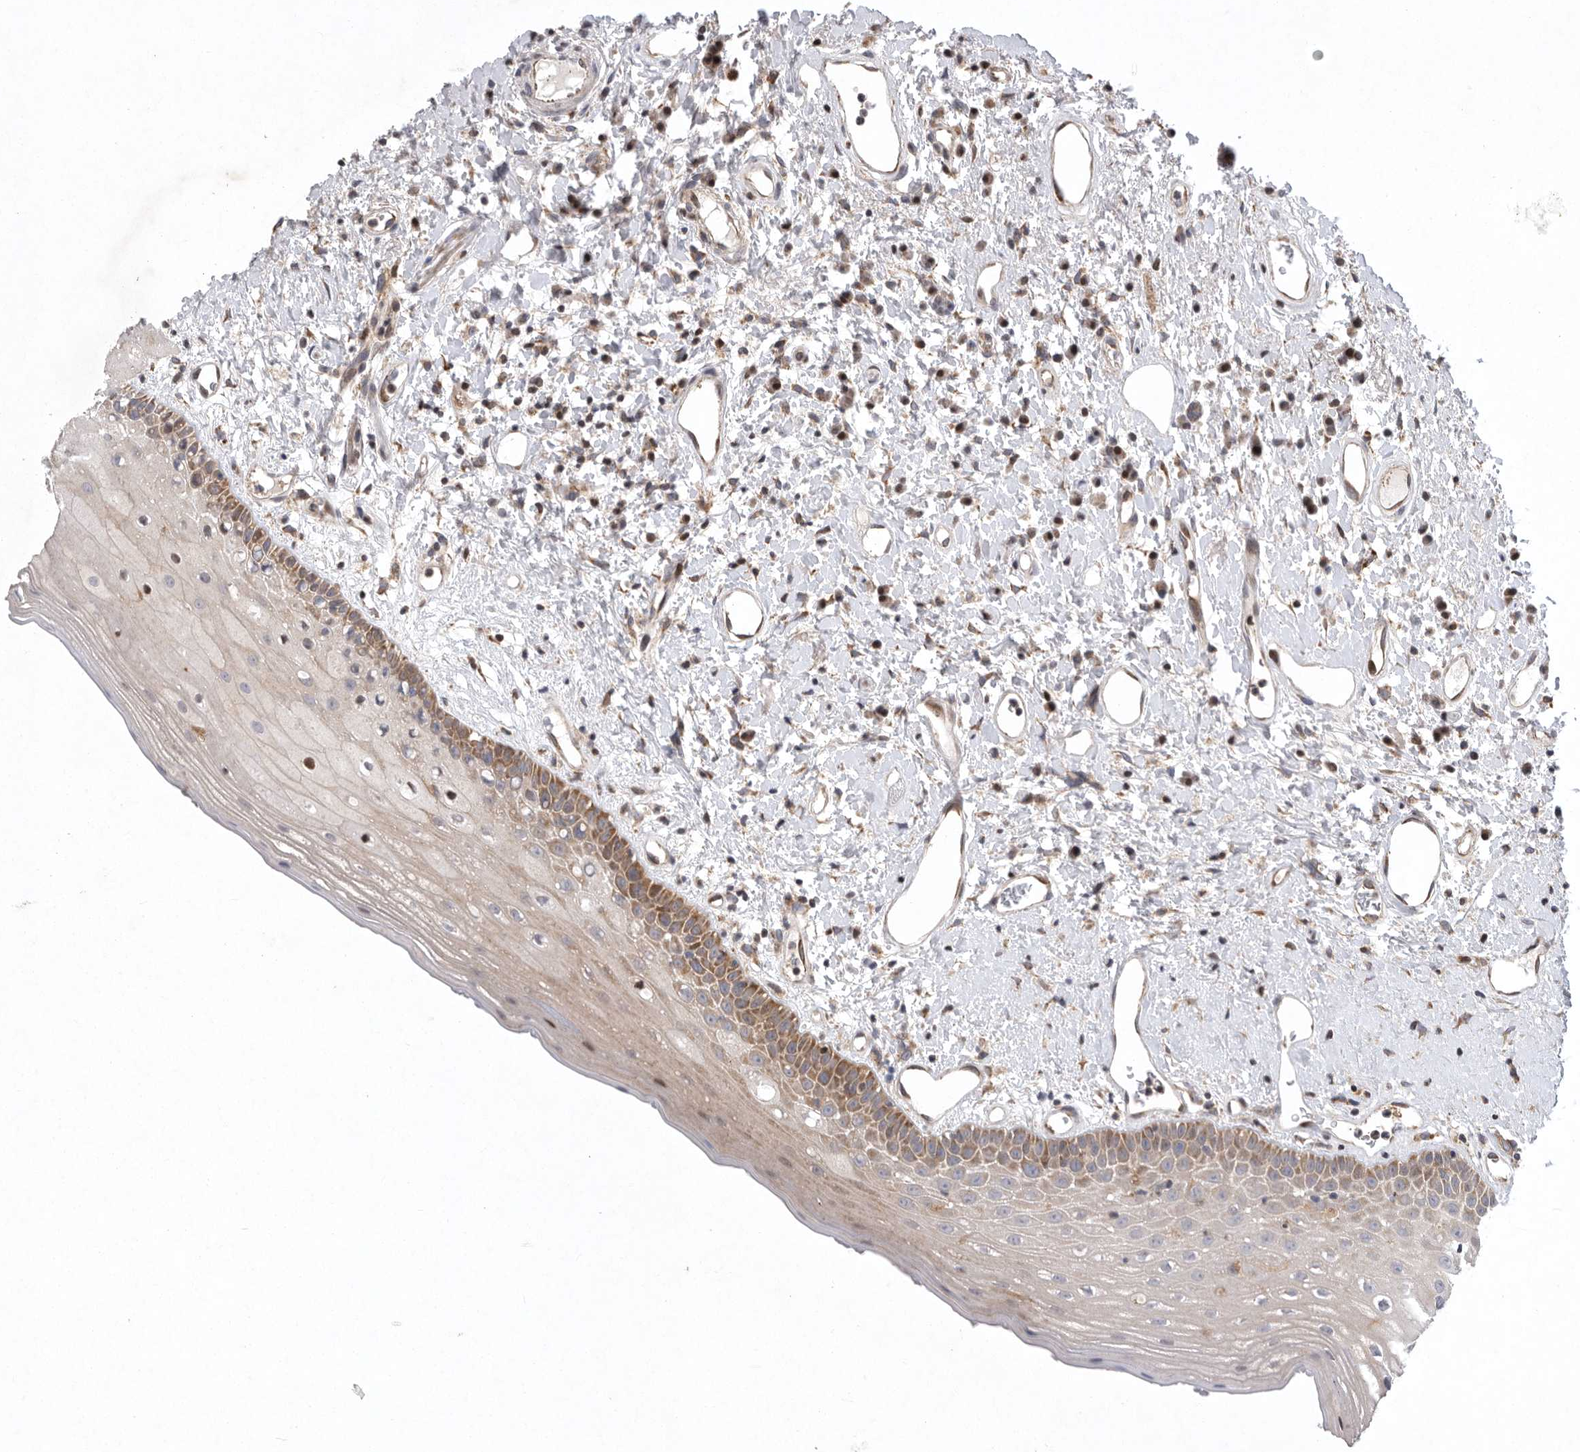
{"staining": {"intensity": "strong", "quantity": "<25%", "location": "cytoplasmic/membranous"}, "tissue": "oral mucosa", "cell_type": "Squamous epithelial cells", "image_type": "normal", "snomed": [{"axis": "morphology", "description": "Normal tissue, NOS"}, {"axis": "topography", "description": "Oral tissue"}], "caption": "Immunohistochemistry (DAB (3,3'-diaminobenzidine)) staining of unremarkable human oral mucosa displays strong cytoplasmic/membranous protein staining in approximately <25% of squamous epithelial cells. The protein is shown in brown color, while the nuclei are stained blue.", "gene": "MPZL1", "patient": {"sex": "female", "age": 76}}